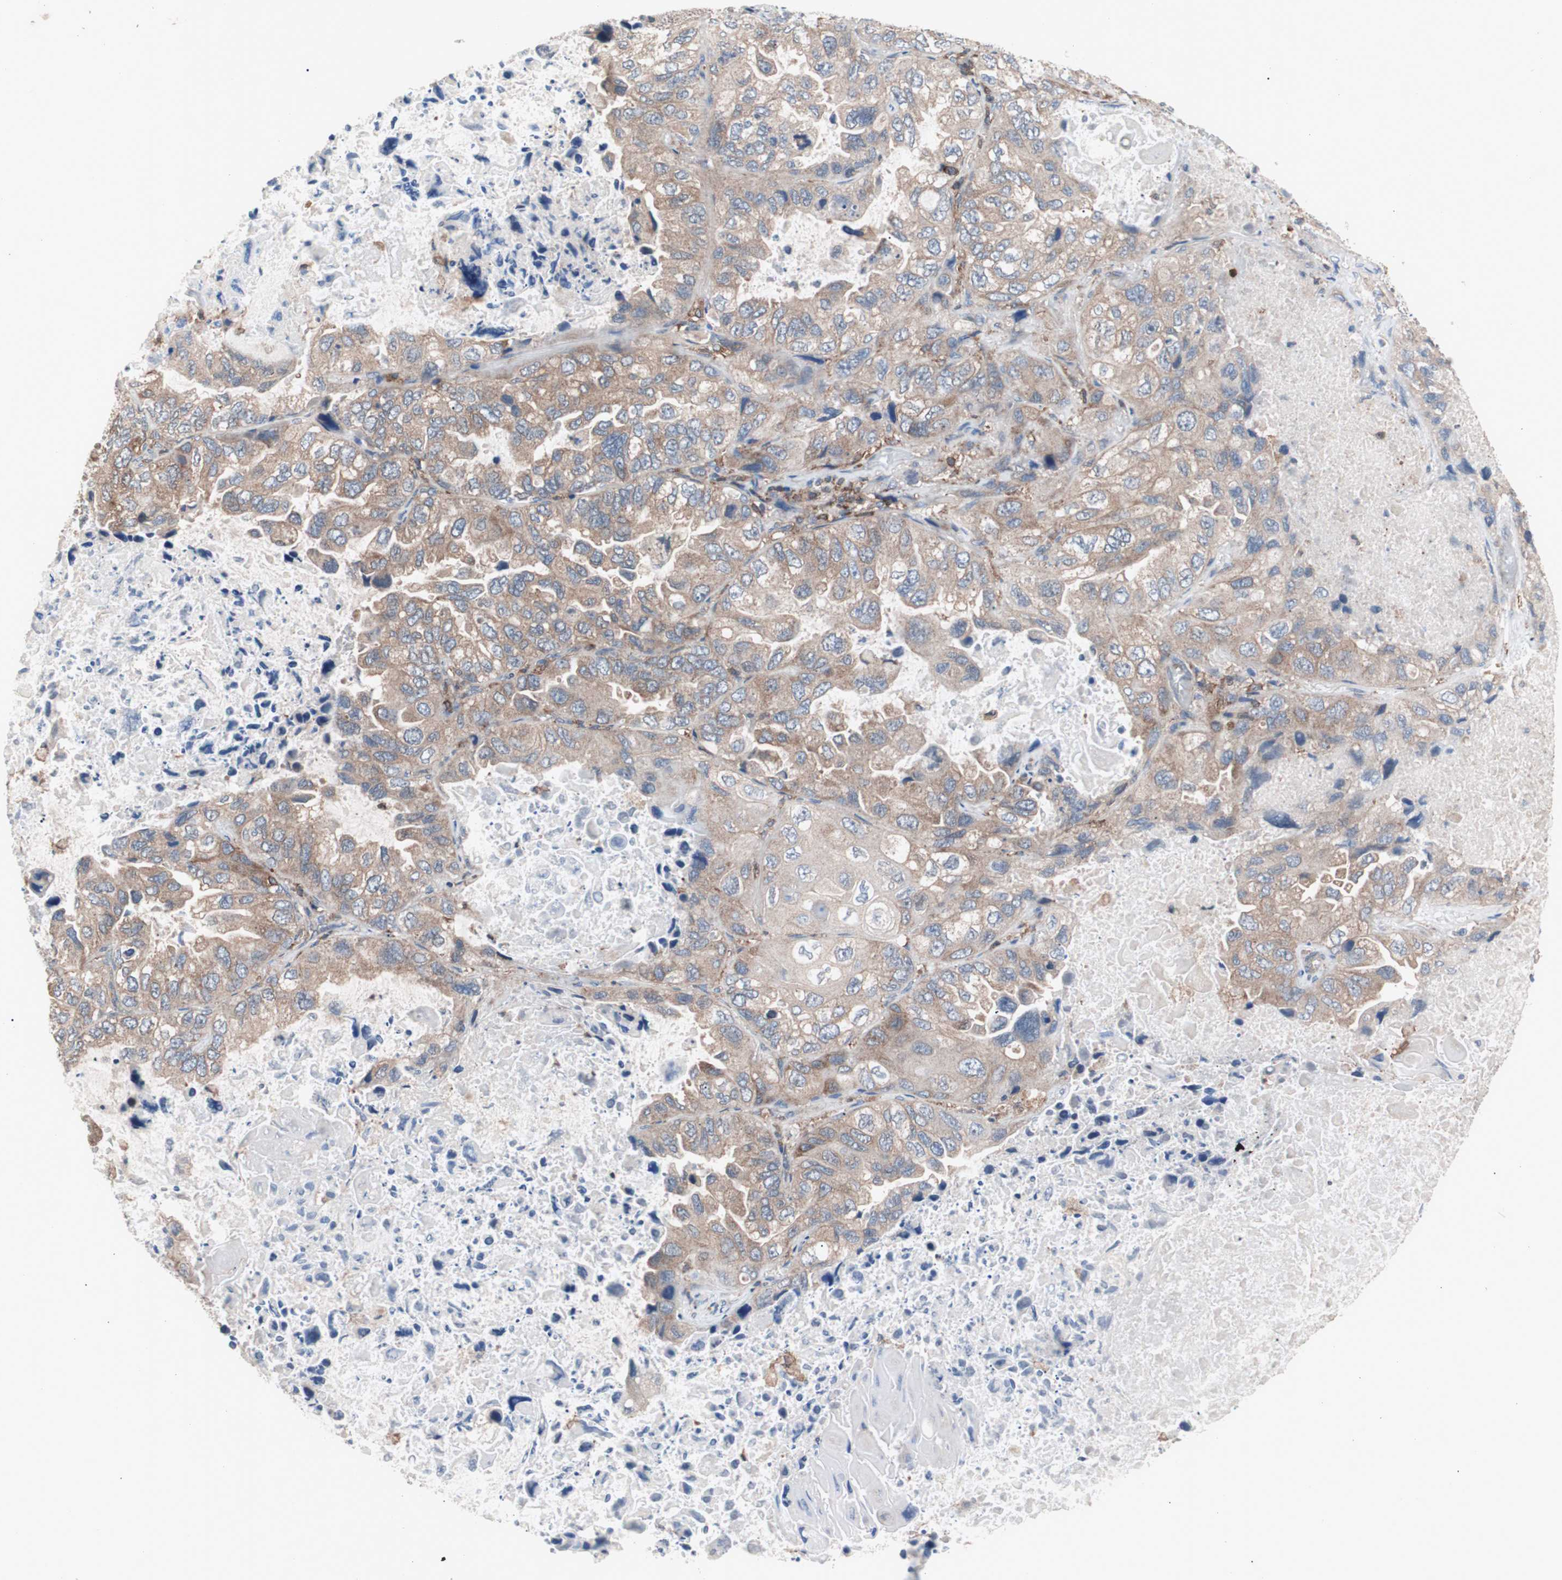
{"staining": {"intensity": "moderate", "quantity": ">75%", "location": "cytoplasmic/membranous"}, "tissue": "lung cancer", "cell_type": "Tumor cells", "image_type": "cancer", "snomed": [{"axis": "morphology", "description": "Squamous cell carcinoma, NOS"}, {"axis": "topography", "description": "Lung"}], "caption": "Protein staining of lung cancer (squamous cell carcinoma) tissue displays moderate cytoplasmic/membranous staining in approximately >75% of tumor cells.", "gene": "PIK3R1", "patient": {"sex": "female", "age": 73}}